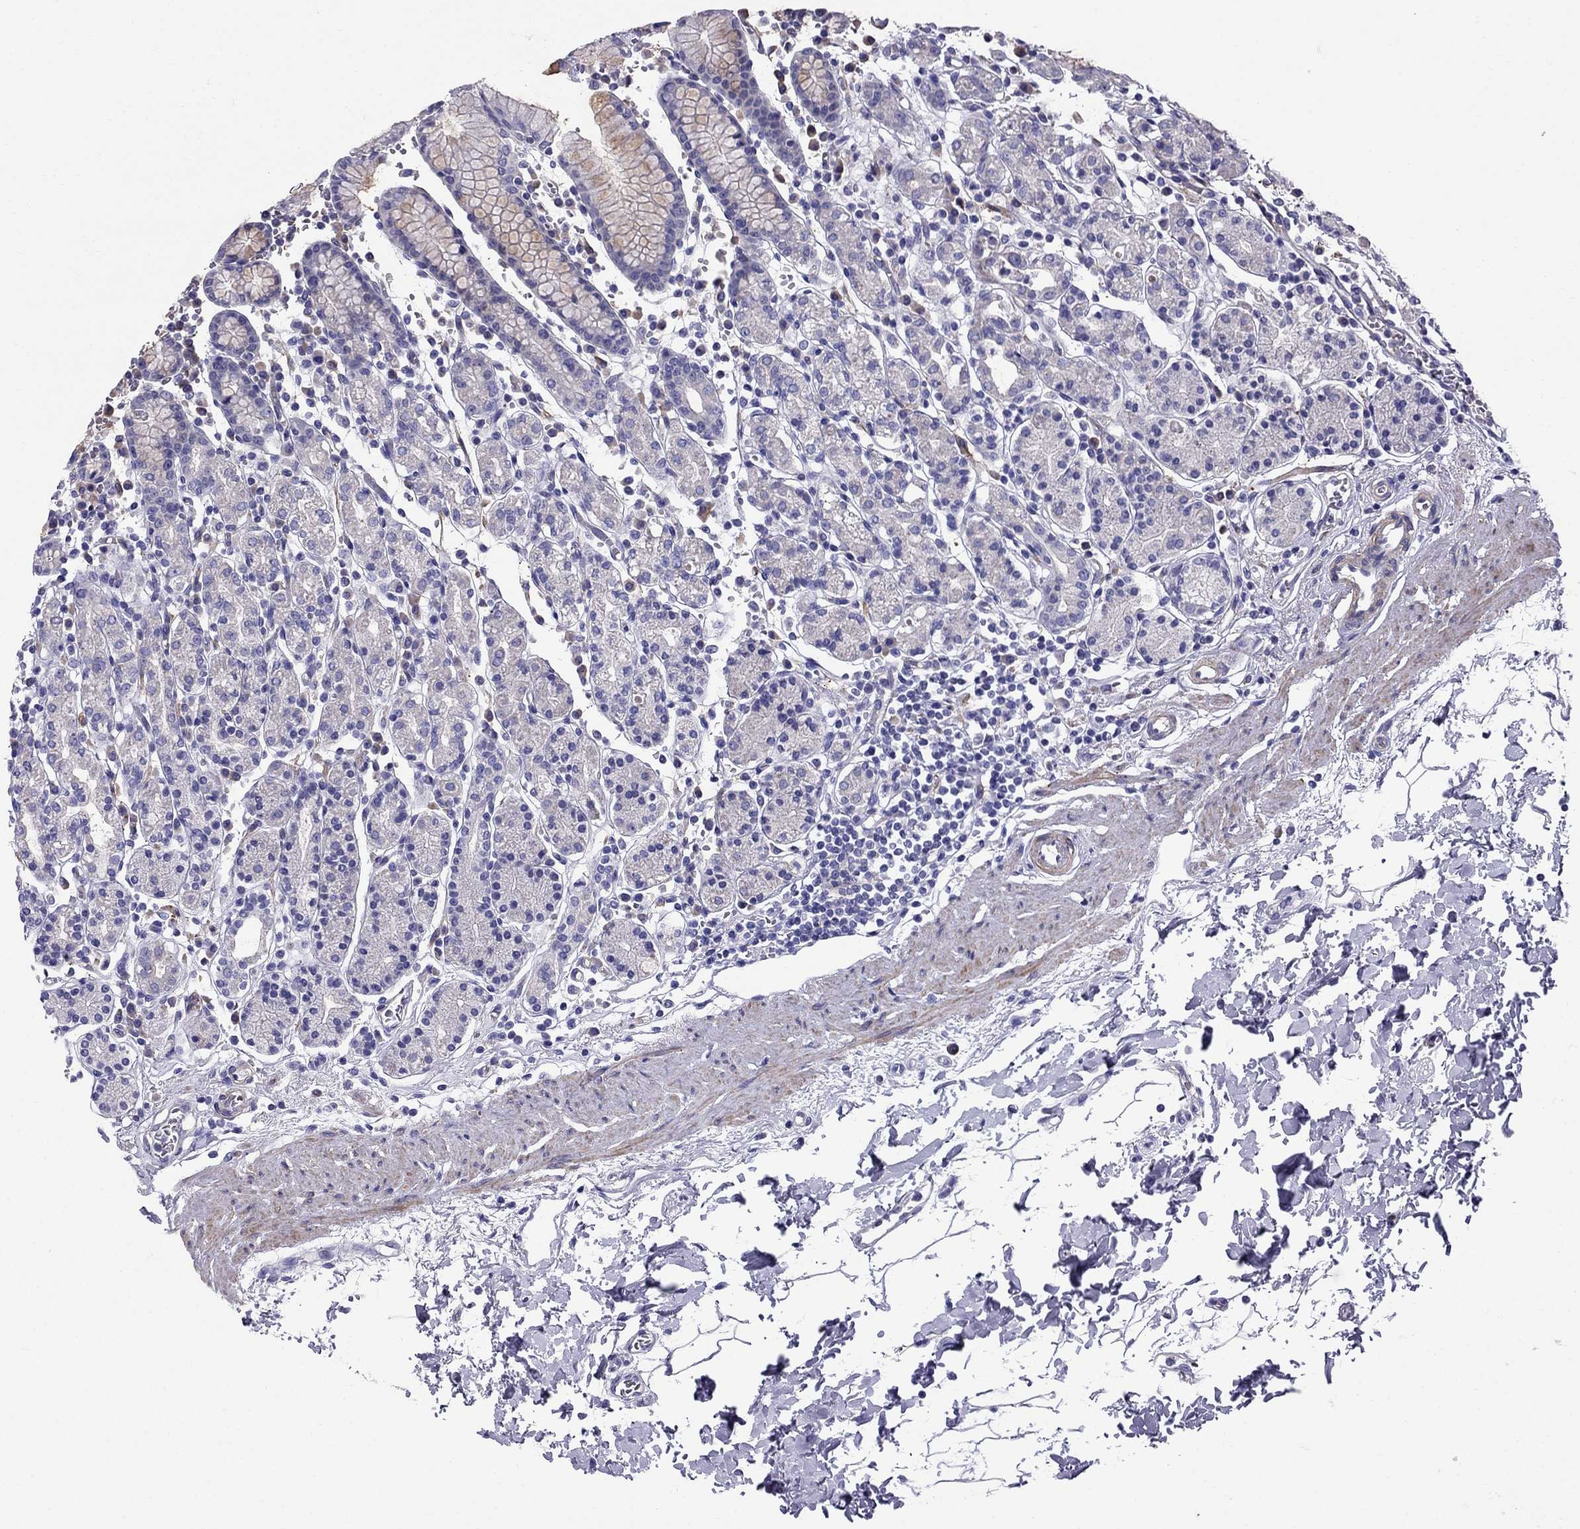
{"staining": {"intensity": "negative", "quantity": "none", "location": "none"}, "tissue": "stomach", "cell_type": "Glandular cells", "image_type": "normal", "snomed": [{"axis": "morphology", "description": "Normal tissue, NOS"}, {"axis": "topography", "description": "Stomach, upper"}, {"axis": "topography", "description": "Stomach"}], "caption": "Immunohistochemical staining of benign stomach shows no significant staining in glandular cells.", "gene": "GPR50", "patient": {"sex": "male", "age": 62}}